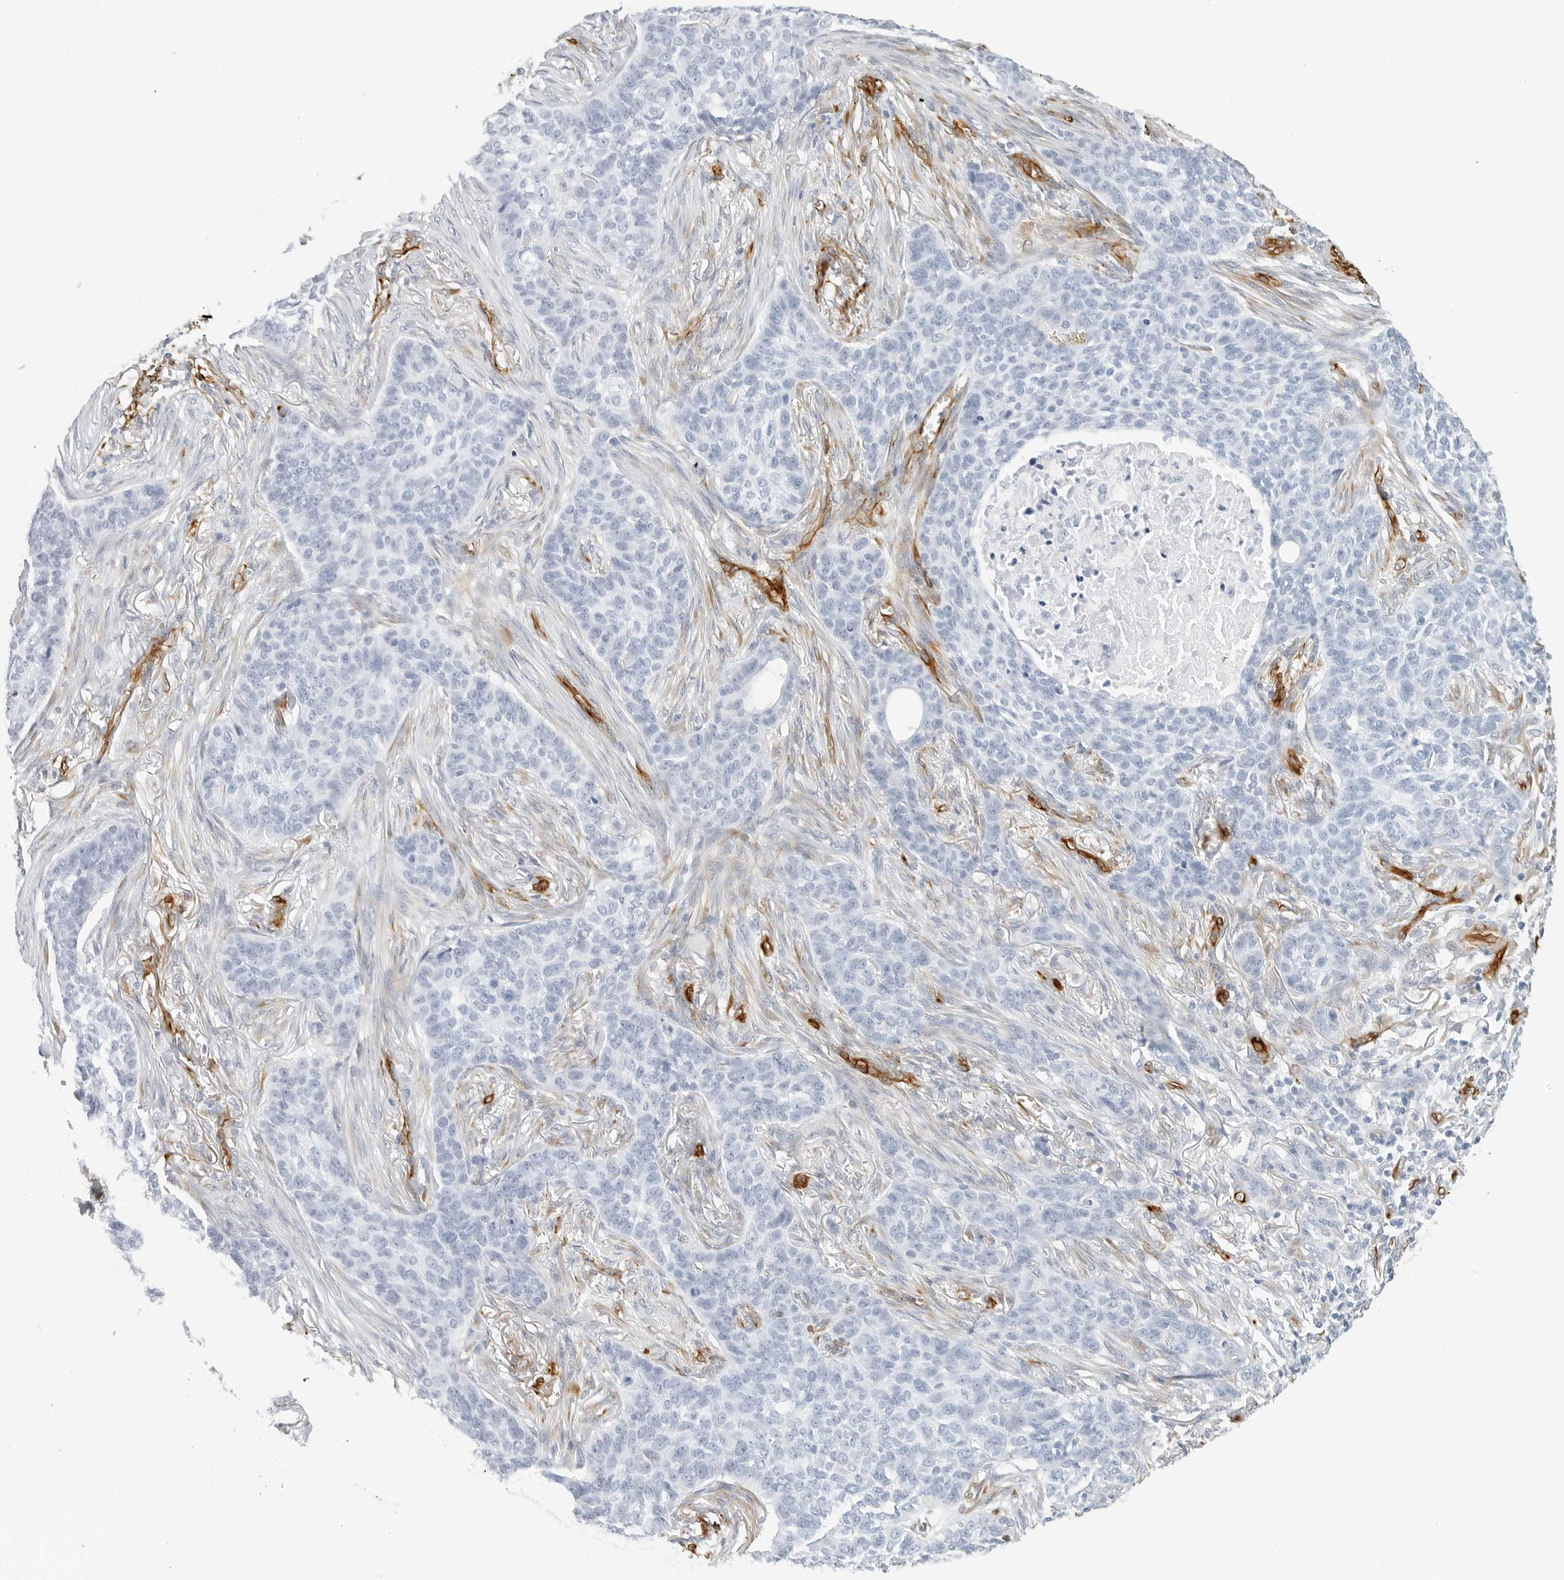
{"staining": {"intensity": "negative", "quantity": "none", "location": "none"}, "tissue": "skin cancer", "cell_type": "Tumor cells", "image_type": "cancer", "snomed": [{"axis": "morphology", "description": "Basal cell carcinoma"}, {"axis": "topography", "description": "Skin"}], "caption": "The micrograph exhibits no significant expression in tumor cells of basal cell carcinoma (skin).", "gene": "NES", "patient": {"sex": "male", "age": 85}}